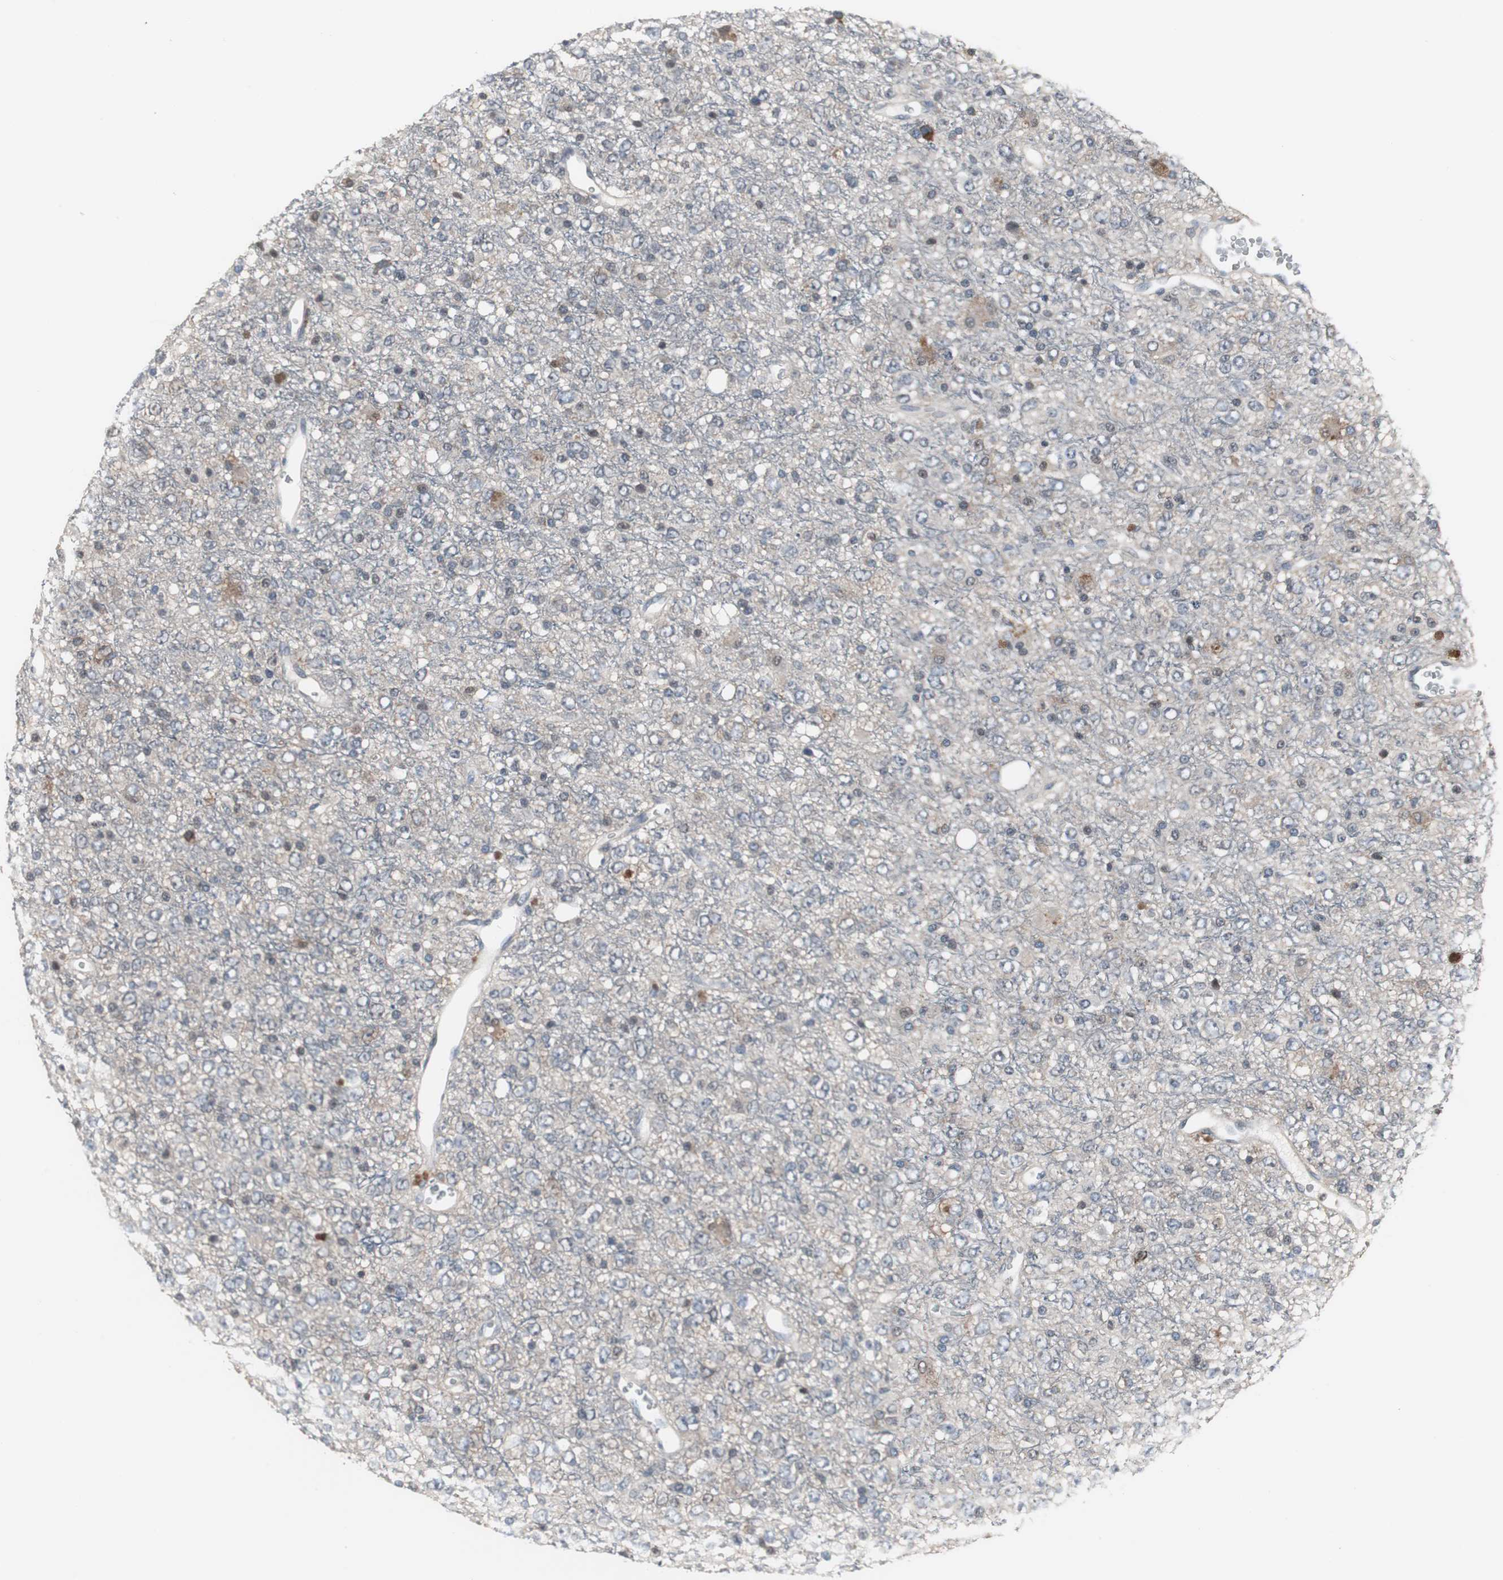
{"staining": {"intensity": "moderate", "quantity": "<25%", "location": "cytoplasmic/membranous"}, "tissue": "glioma", "cell_type": "Tumor cells", "image_type": "cancer", "snomed": [{"axis": "morphology", "description": "Glioma, malignant, High grade"}, {"axis": "topography", "description": "pancreas cauda"}], "caption": "High-magnification brightfield microscopy of glioma stained with DAB (3,3'-diaminobenzidine) (brown) and counterstained with hematoxylin (blue). tumor cells exhibit moderate cytoplasmic/membranous positivity is present in about<25% of cells.", "gene": "ZSCAN22", "patient": {"sex": "male", "age": 60}}